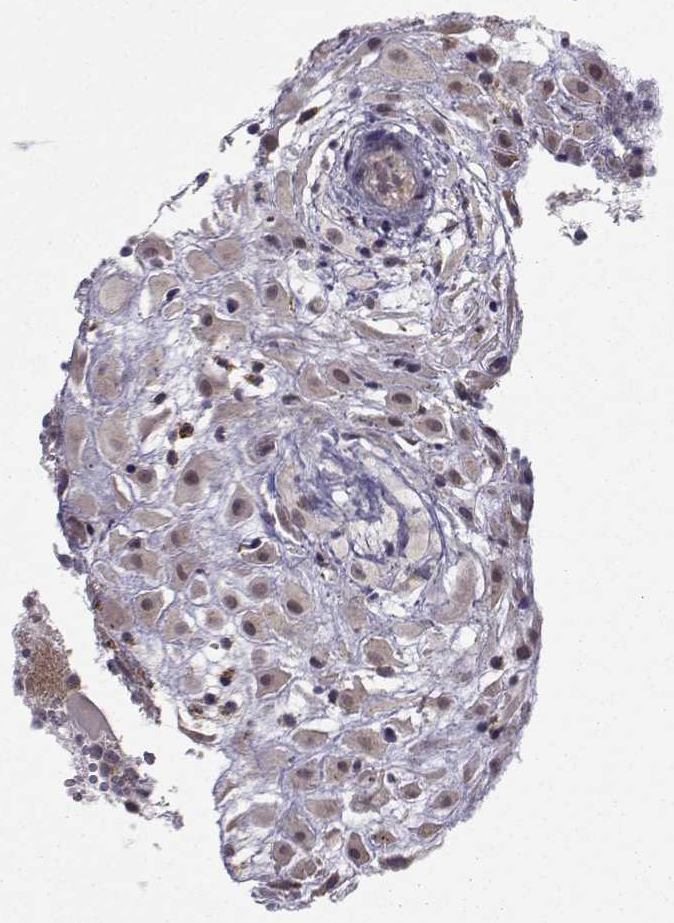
{"staining": {"intensity": "weak", "quantity": ">75%", "location": "cytoplasmic/membranous,nuclear"}, "tissue": "placenta", "cell_type": "Decidual cells", "image_type": "normal", "snomed": [{"axis": "morphology", "description": "Normal tissue, NOS"}, {"axis": "topography", "description": "Placenta"}], "caption": "This micrograph exhibits normal placenta stained with immunohistochemistry to label a protein in brown. The cytoplasmic/membranous,nuclear of decidual cells show weak positivity for the protein. Nuclei are counter-stained blue.", "gene": "NECAB3", "patient": {"sex": "female", "age": 24}}